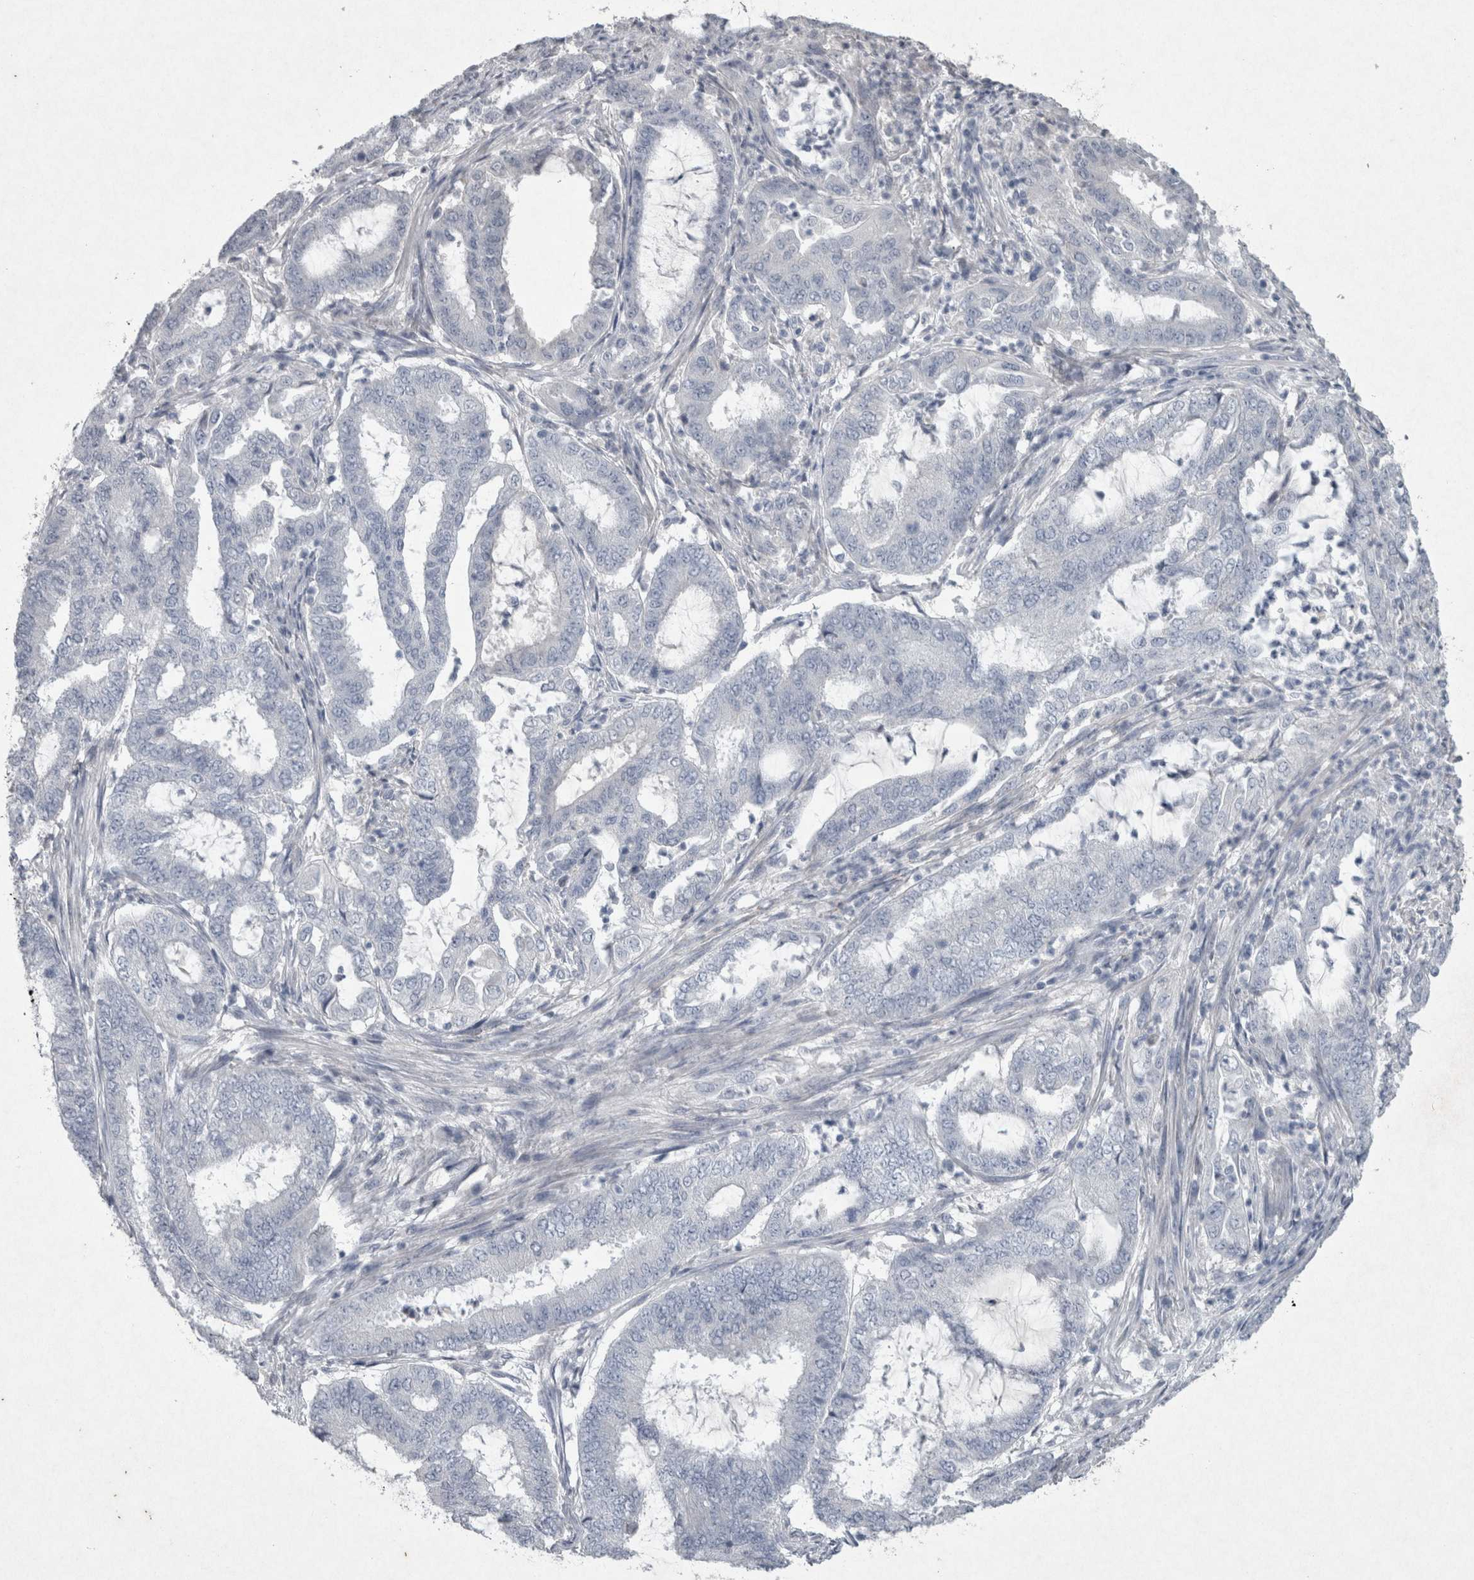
{"staining": {"intensity": "negative", "quantity": "none", "location": "none"}, "tissue": "endometrial cancer", "cell_type": "Tumor cells", "image_type": "cancer", "snomed": [{"axis": "morphology", "description": "Adenocarcinoma, NOS"}, {"axis": "topography", "description": "Endometrium"}], "caption": "High magnification brightfield microscopy of adenocarcinoma (endometrial) stained with DAB (brown) and counterstained with hematoxylin (blue): tumor cells show no significant positivity.", "gene": "PDX1", "patient": {"sex": "female", "age": 51}}